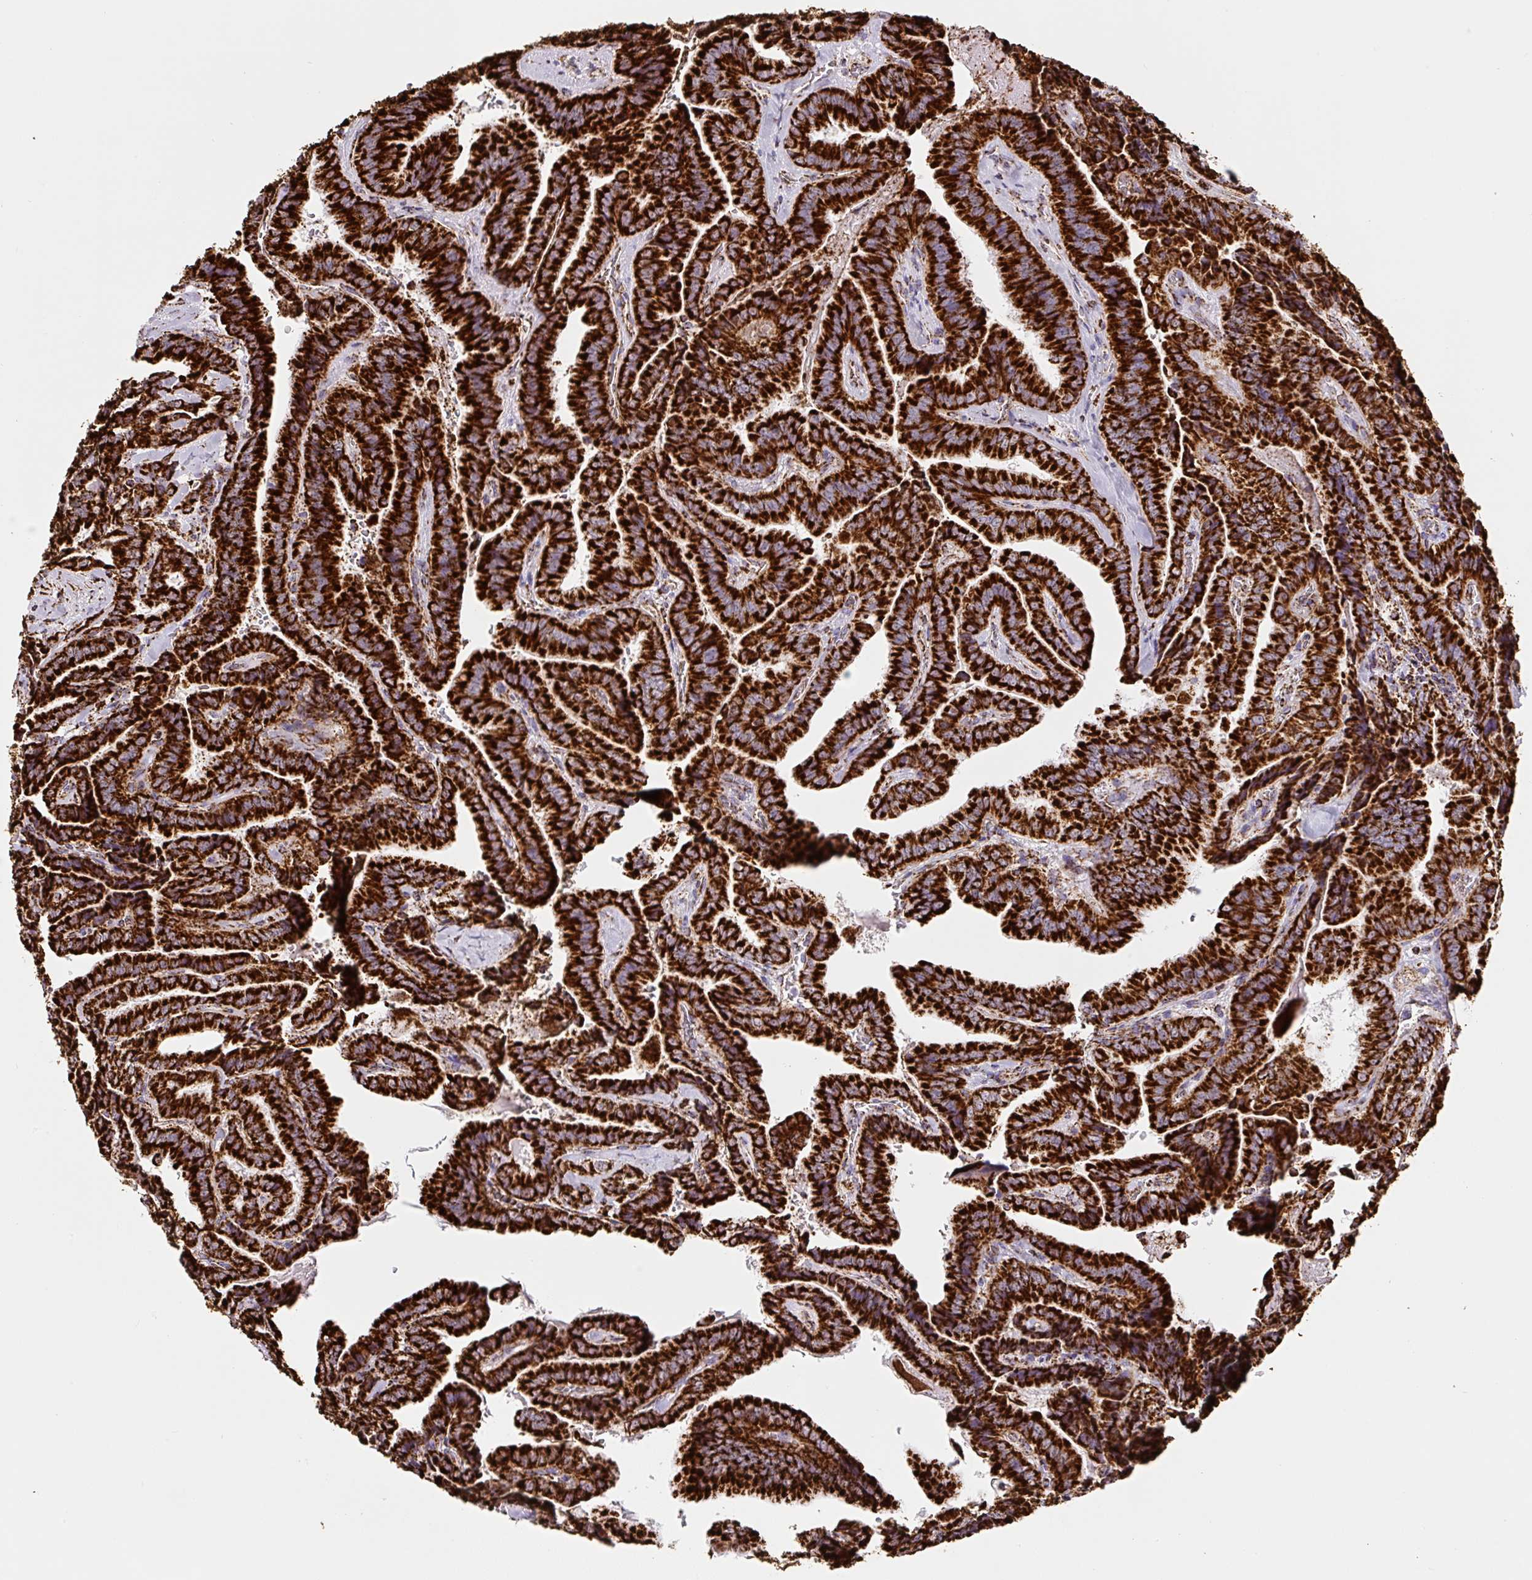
{"staining": {"intensity": "strong", "quantity": ">75%", "location": "cytoplasmic/membranous"}, "tissue": "thyroid cancer", "cell_type": "Tumor cells", "image_type": "cancer", "snomed": [{"axis": "morphology", "description": "Papillary adenocarcinoma, NOS"}, {"axis": "topography", "description": "Thyroid gland"}], "caption": "This is a histology image of immunohistochemistry (IHC) staining of papillary adenocarcinoma (thyroid), which shows strong expression in the cytoplasmic/membranous of tumor cells.", "gene": "ATP5F1A", "patient": {"sex": "male", "age": 61}}